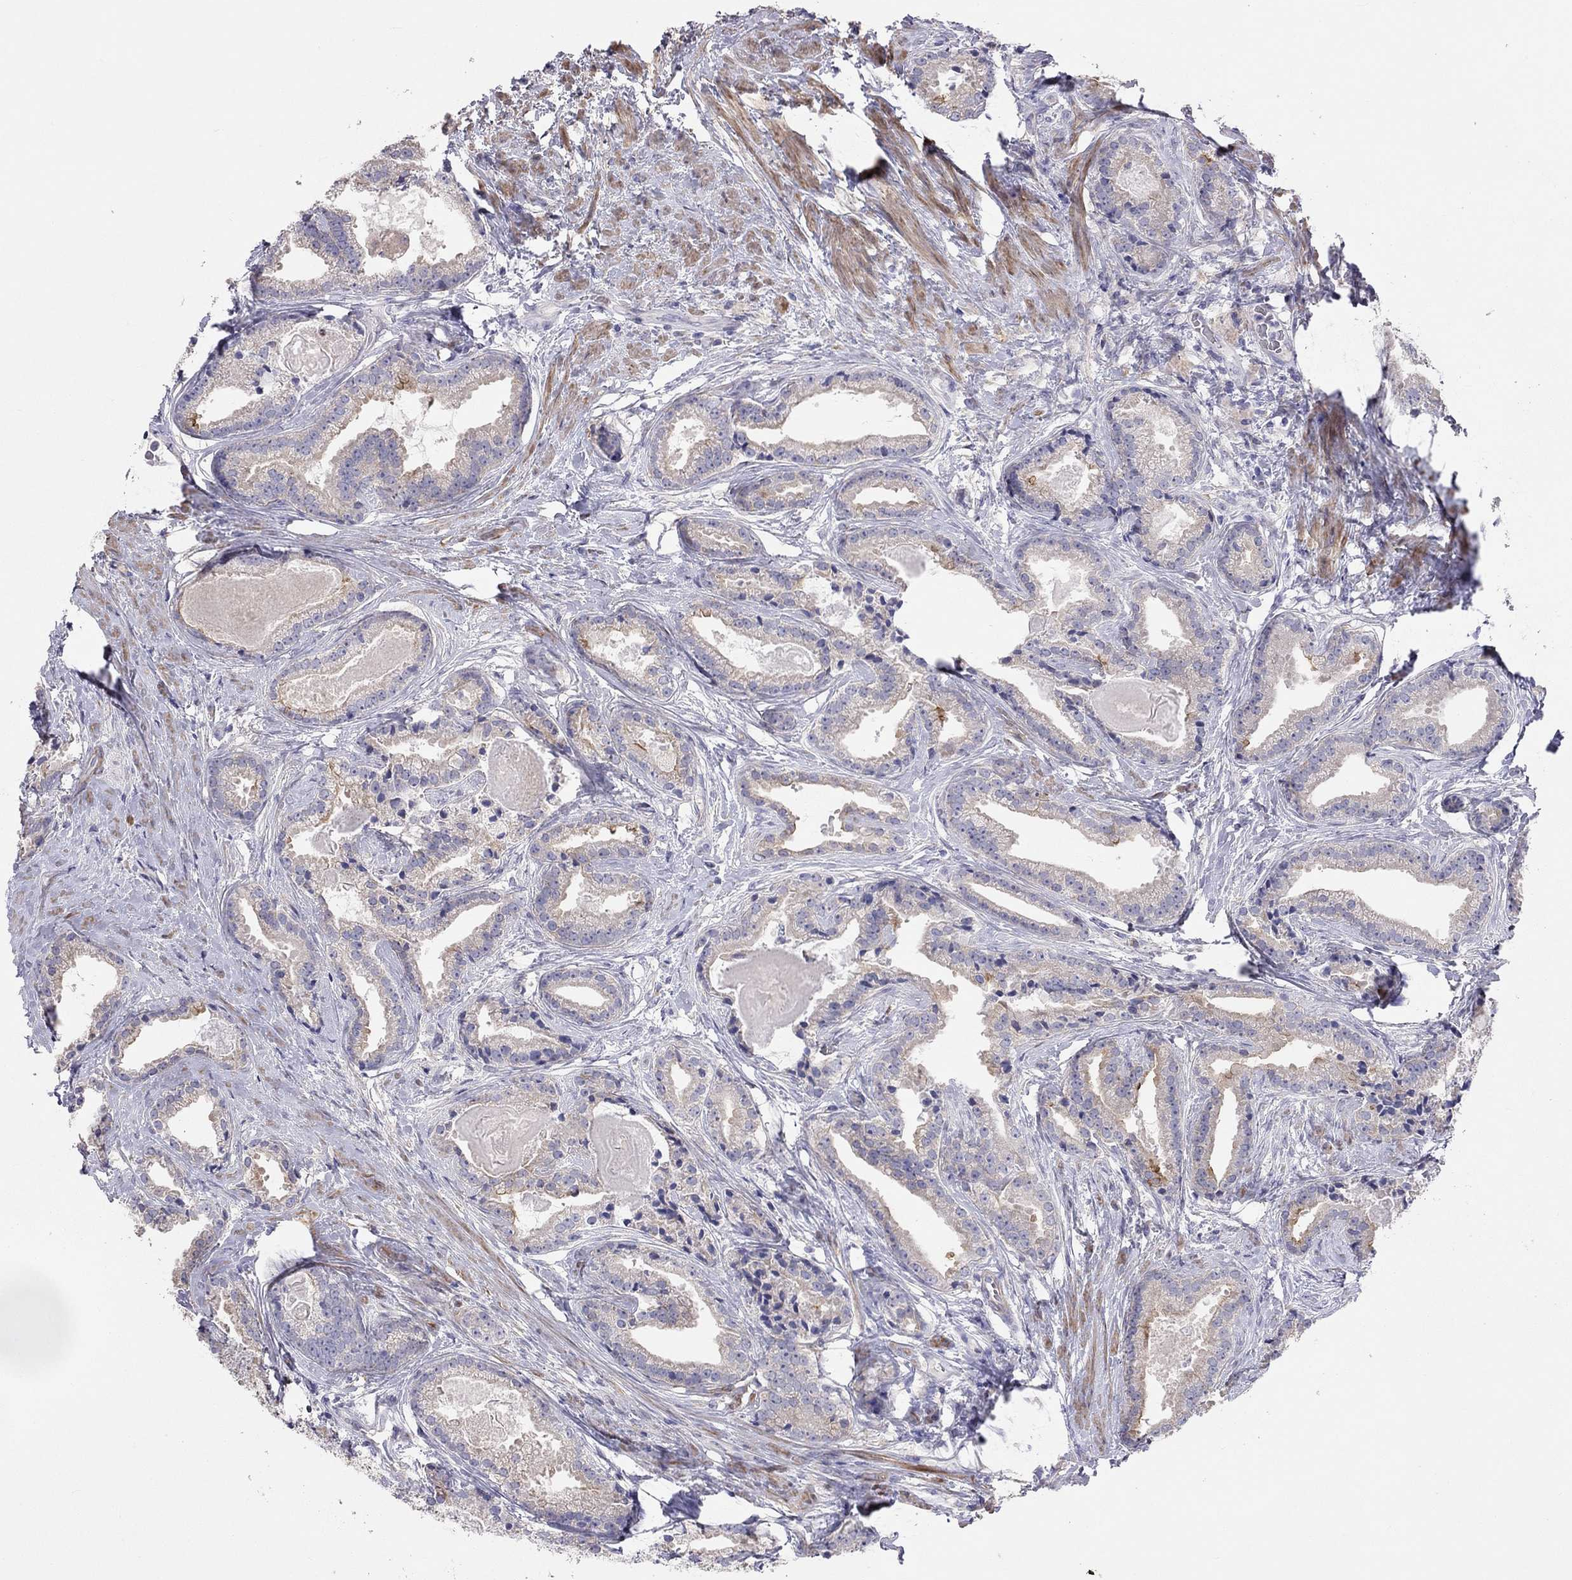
{"staining": {"intensity": "strong", "quantity": "<25%", "location": "cytoplasmic/membranous"}, "tissue": "prostate cancer", "cell_type": "Tumor cells", "image_type": "cancer", "snomed": [{"axis": "morphology", "description": "Adenocarcinoma, NOS"}, {"axis": "morphology", "description": "Adenocarcinoma, High grade"}, {"axis": "topography", "description": "Prostate"}], "caption": "Protein staining displays strong cytoplasmic/membranous expression in about <25% of tumor cells in adenocarcinoma (prostate).", "gene": "SYTL2", "patient": {"sex": "male", "age": 64}}